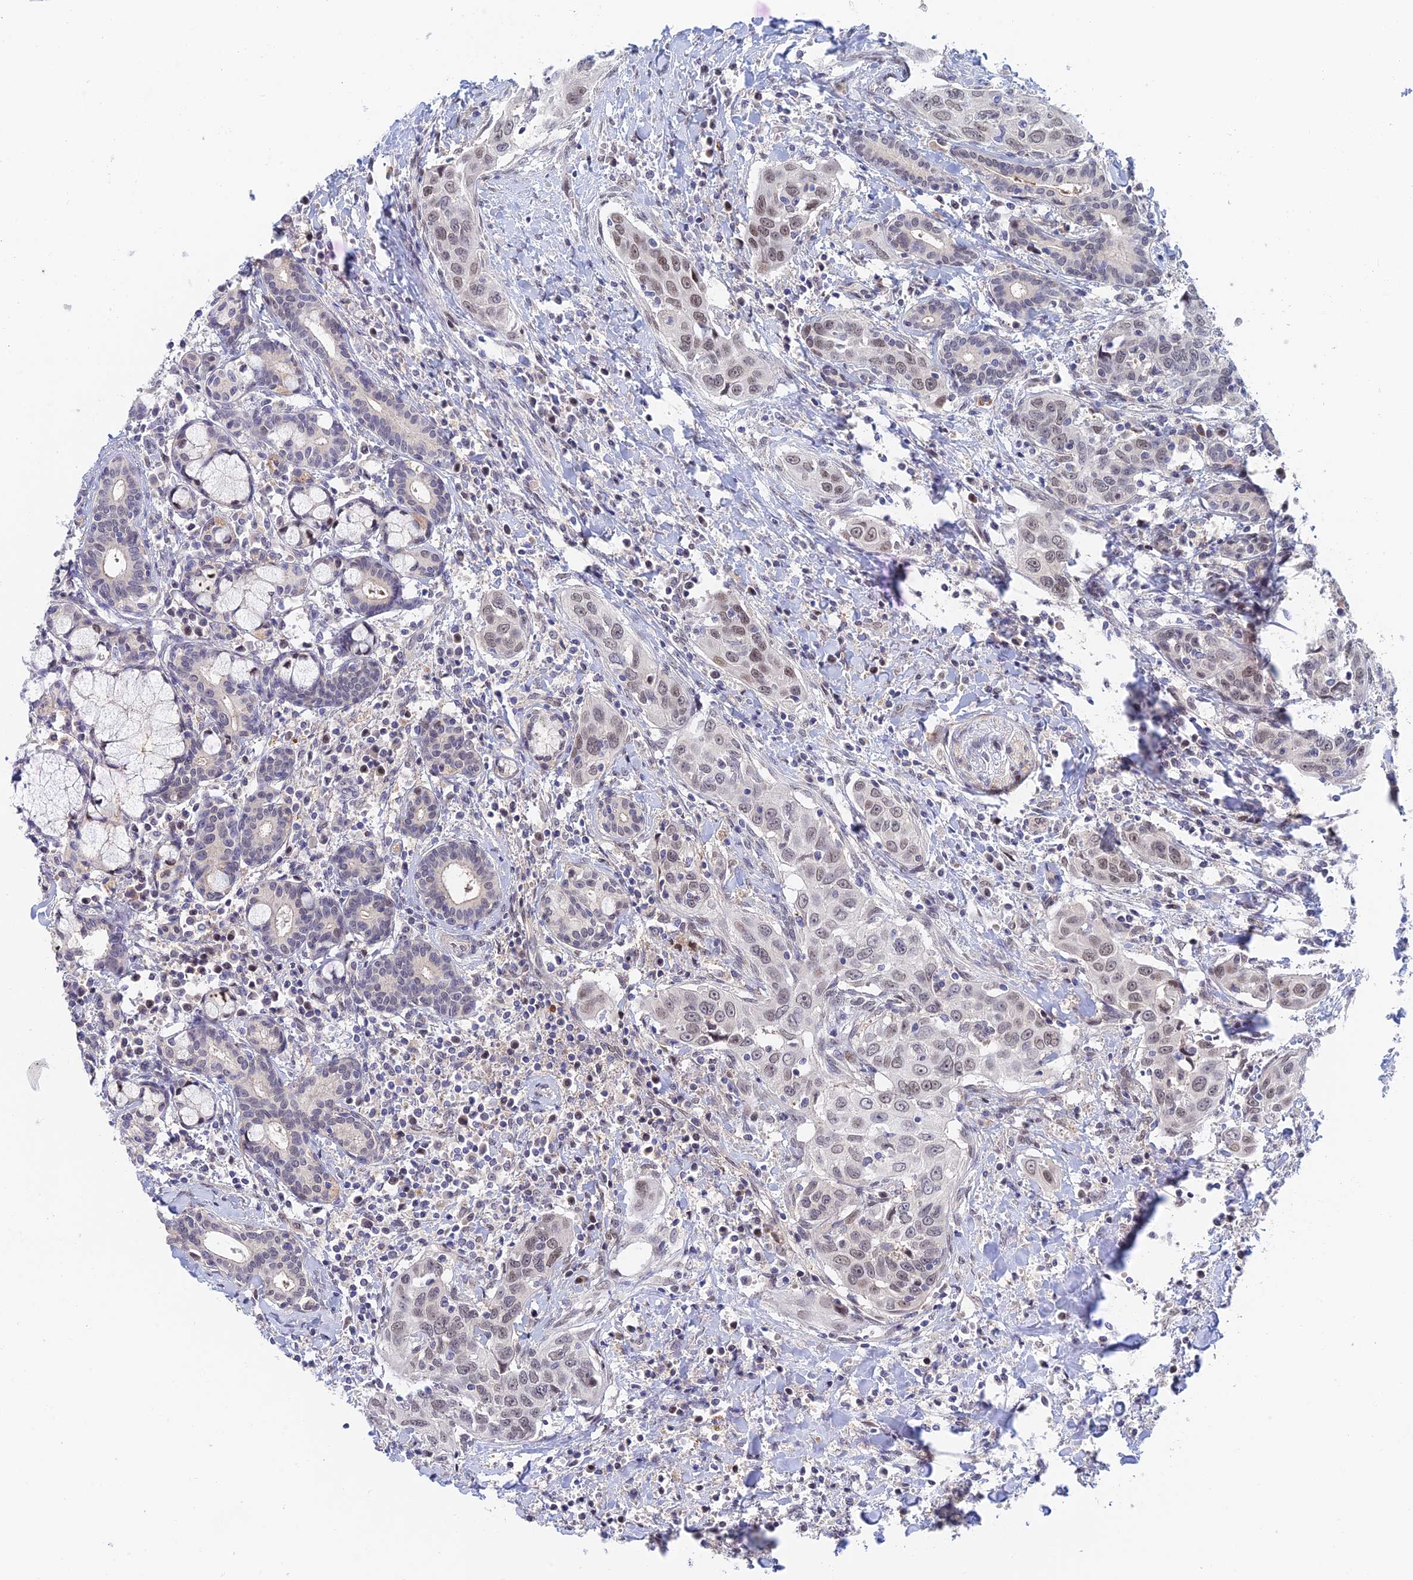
{"staining": {"intensity": "weak", "quantity": "25%-75%", "location": "nuclear"}, "tissue": "head and neck cancer", "cell_type": "Tumor cells", "image_type": "cancer", "snomed": [{"axis": "morphology", "description": "Squamous cell carcinoma, NOS"}, {"axis": "topography", "description": "Oral tissue"}, {"axis": "topography", "description": "Head-Neck"}], "caption": "Tumor cells exhibit weak nuclear expression in approximately 25%-75% of cells in head and neck cancer.", "gene": "ZUP1", "patient": {"sex": "female", "age": 50}}